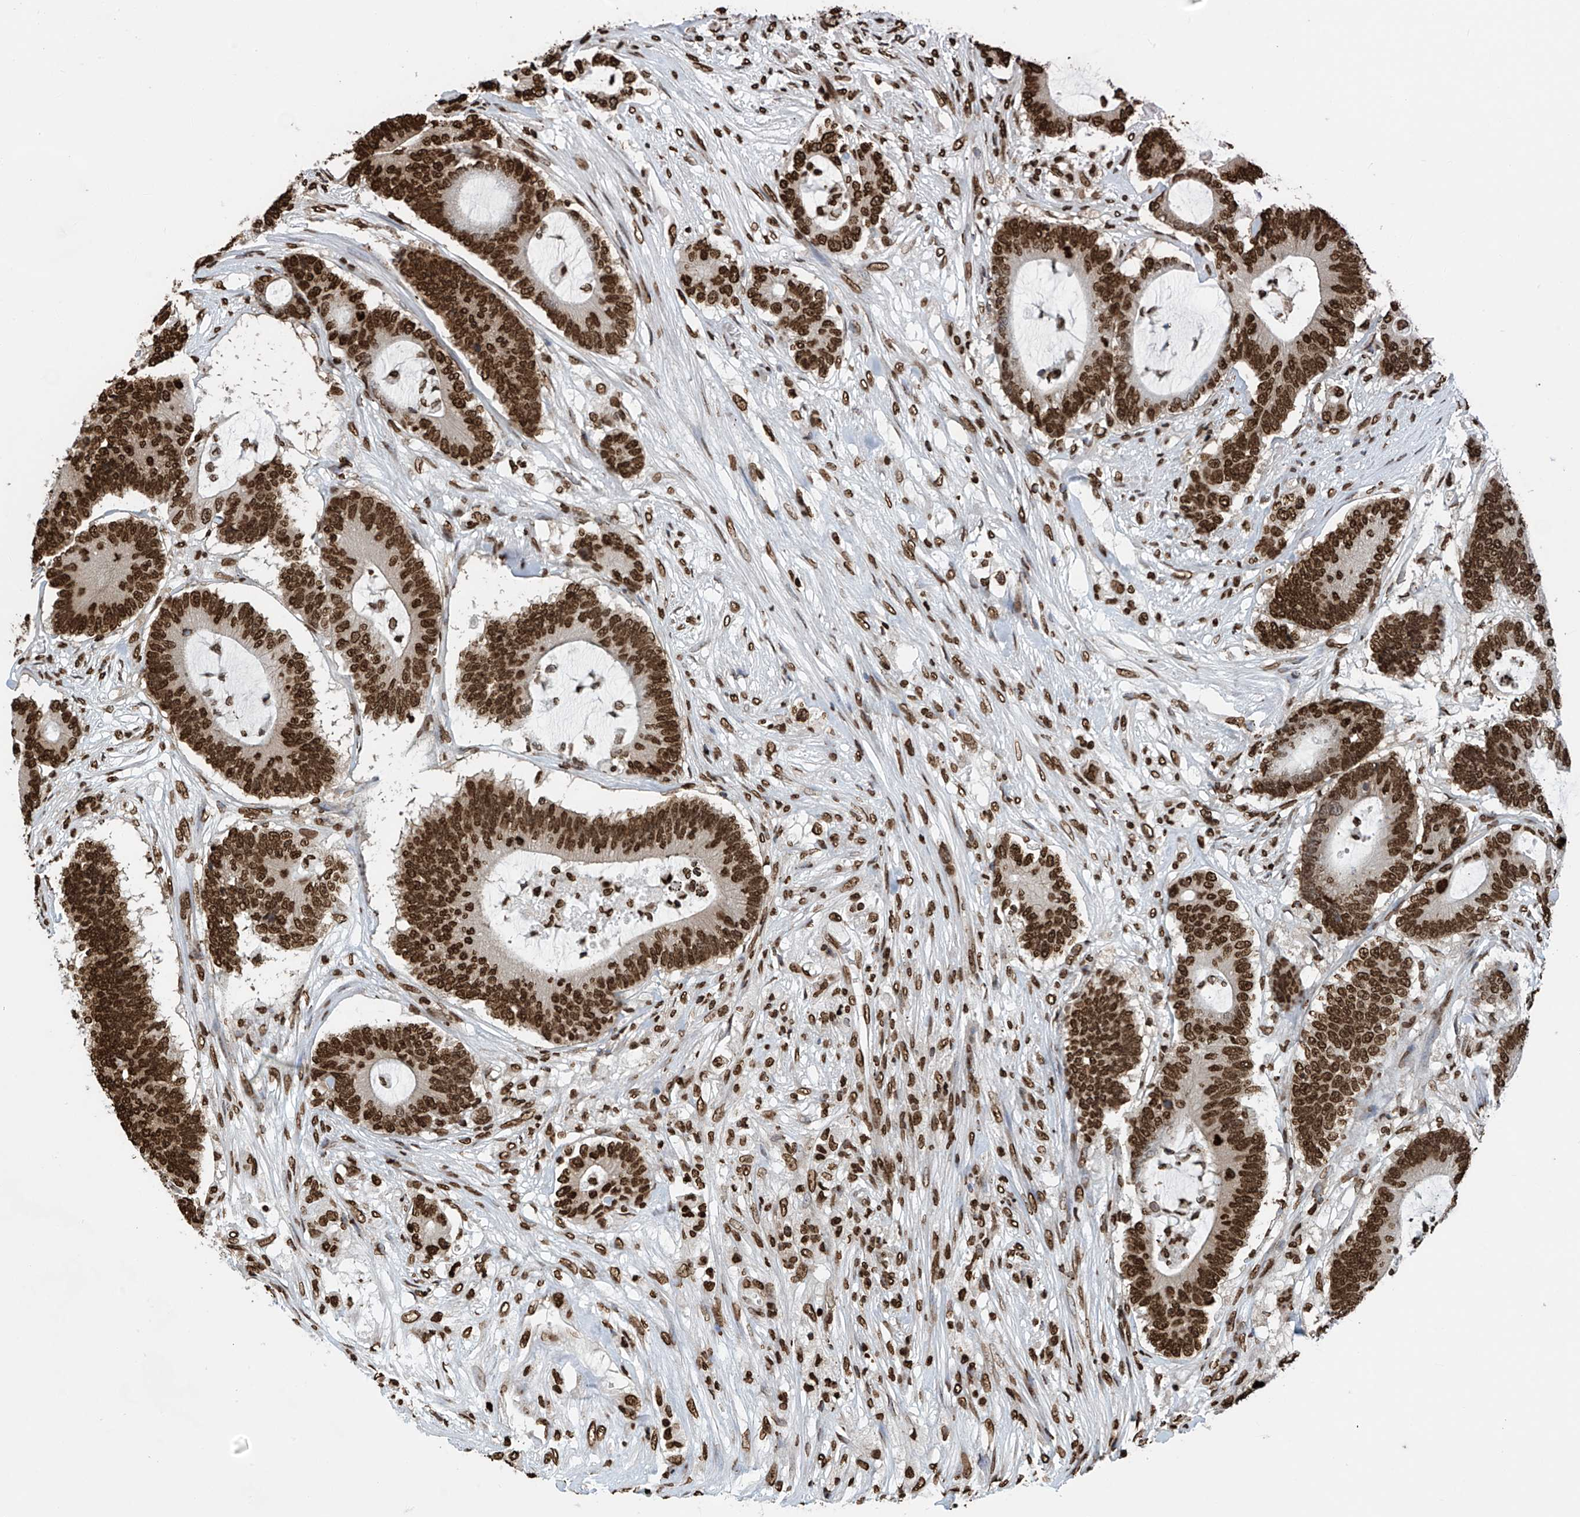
{"staining": {"intensity": "strong", "quantity": ">75%", "location": "nuclear"}, "tissue": "colorectal cancer", "cell_type": "Tumor cells", "image_type": "cancer", "snomed": [{"axis": "morphology", "description": "Adenocarcinoma, NOS"}, {"axis": "topography", "description": "Colon"}], "caption": "This is an image of IHC staining of colorectal cancer (adenocarcinoma), which shows strong expression in the nuclear of tumor cells.", "gene": "DPPA2", "patient": {"sex": "female", "age": 84}}